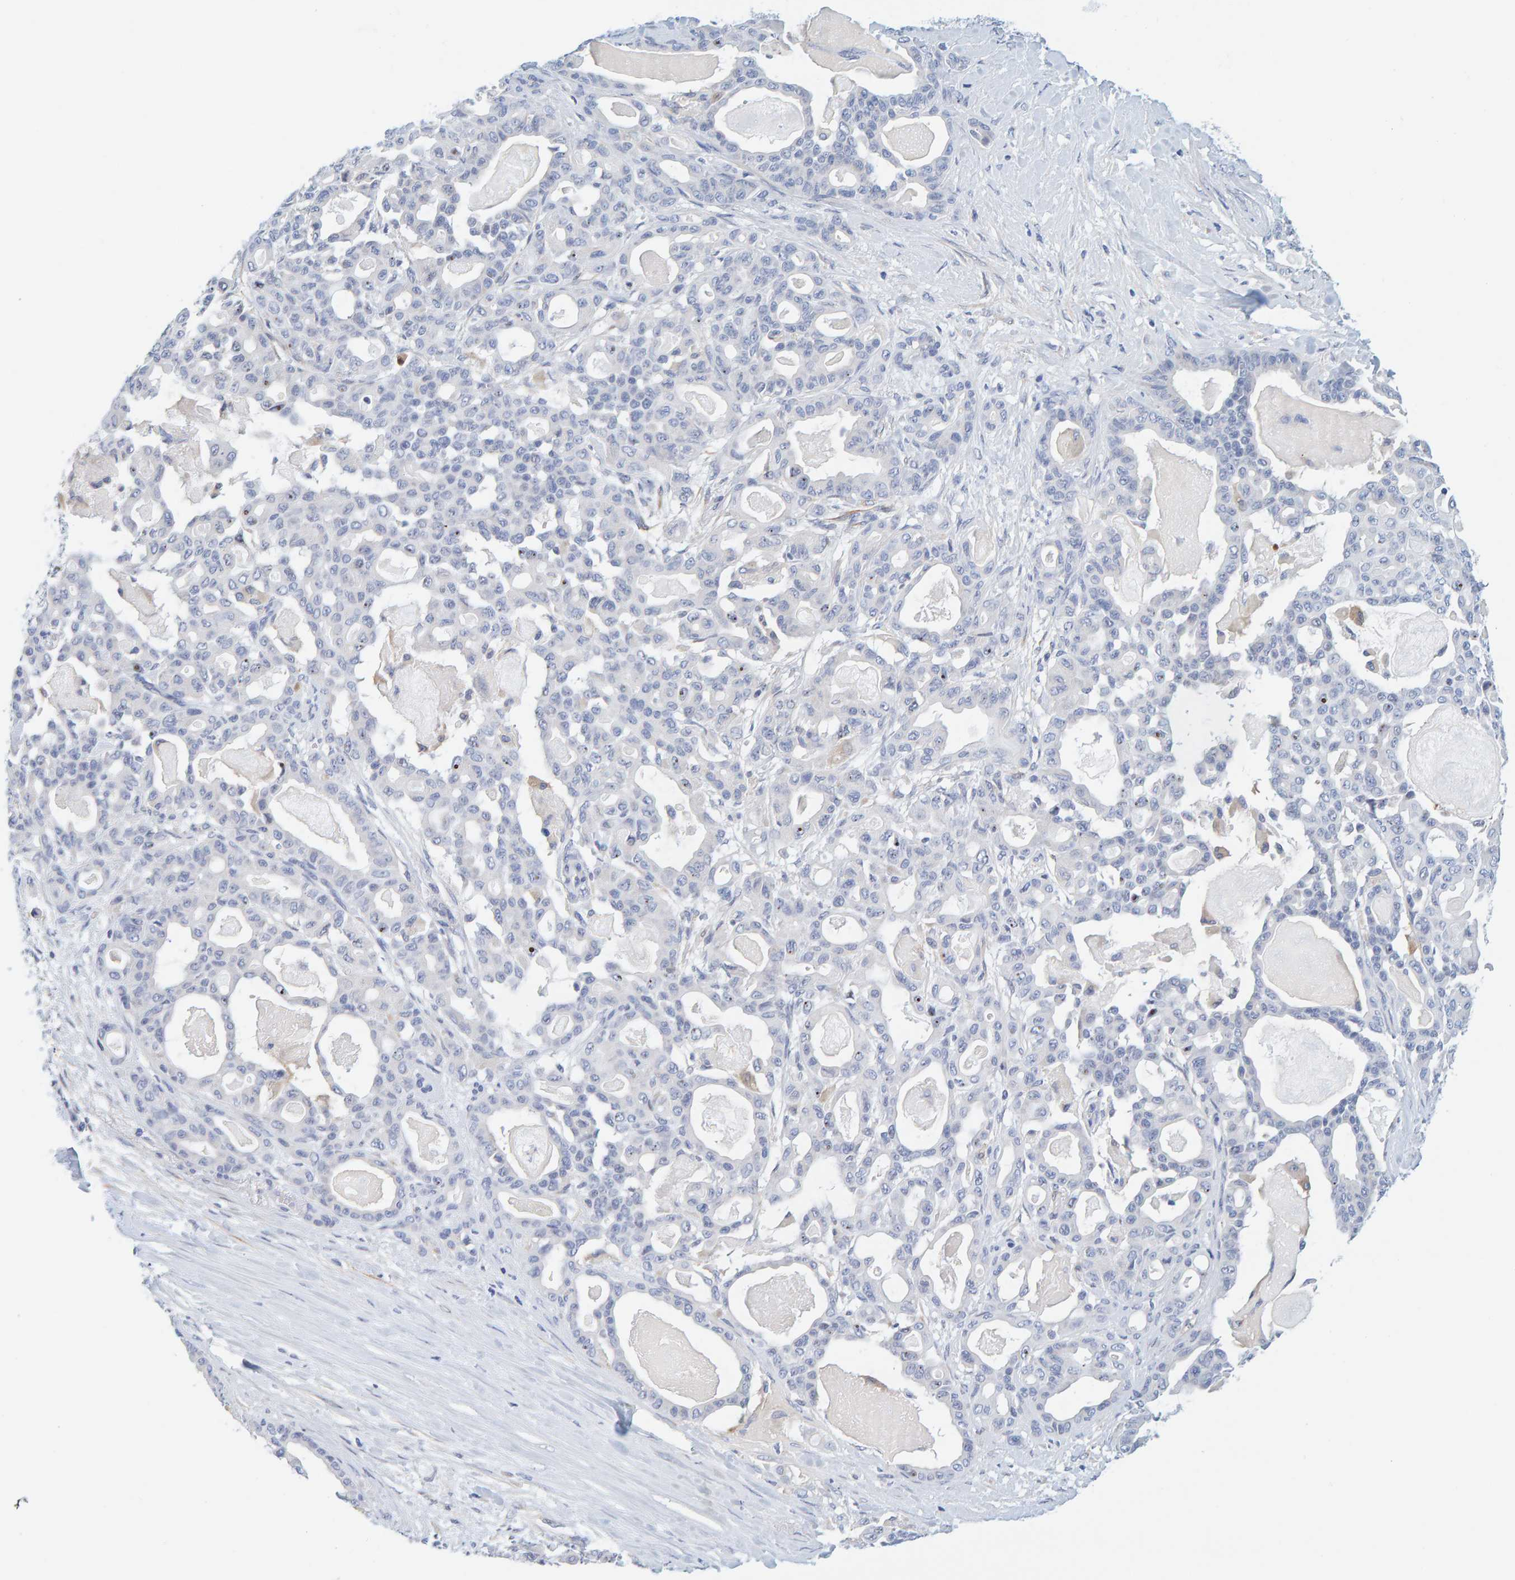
{"staining": {"intensity": "negative", "quantity": "none", "location": "none"}, "tissue": "pancreatic cancer", "cell_type": "Tumor cells", "image_type": "cancer", "snomed": [{"axis": "morphology", "description": "Adenocarcinoma, NOS"}, {"axis": "topography", "description": "Pancreas"}], "caption": "High magnification brightfield microscopy of pancreatic cancer (adenocarcinoma) stained with DAB (3,3'-diaminobenzidine) (brown) and counterstained with hematoxylin (blue): tumor cells show no significant positivity.", "gene": "MOG", "patient": {"sex": "male", "age": 63}}